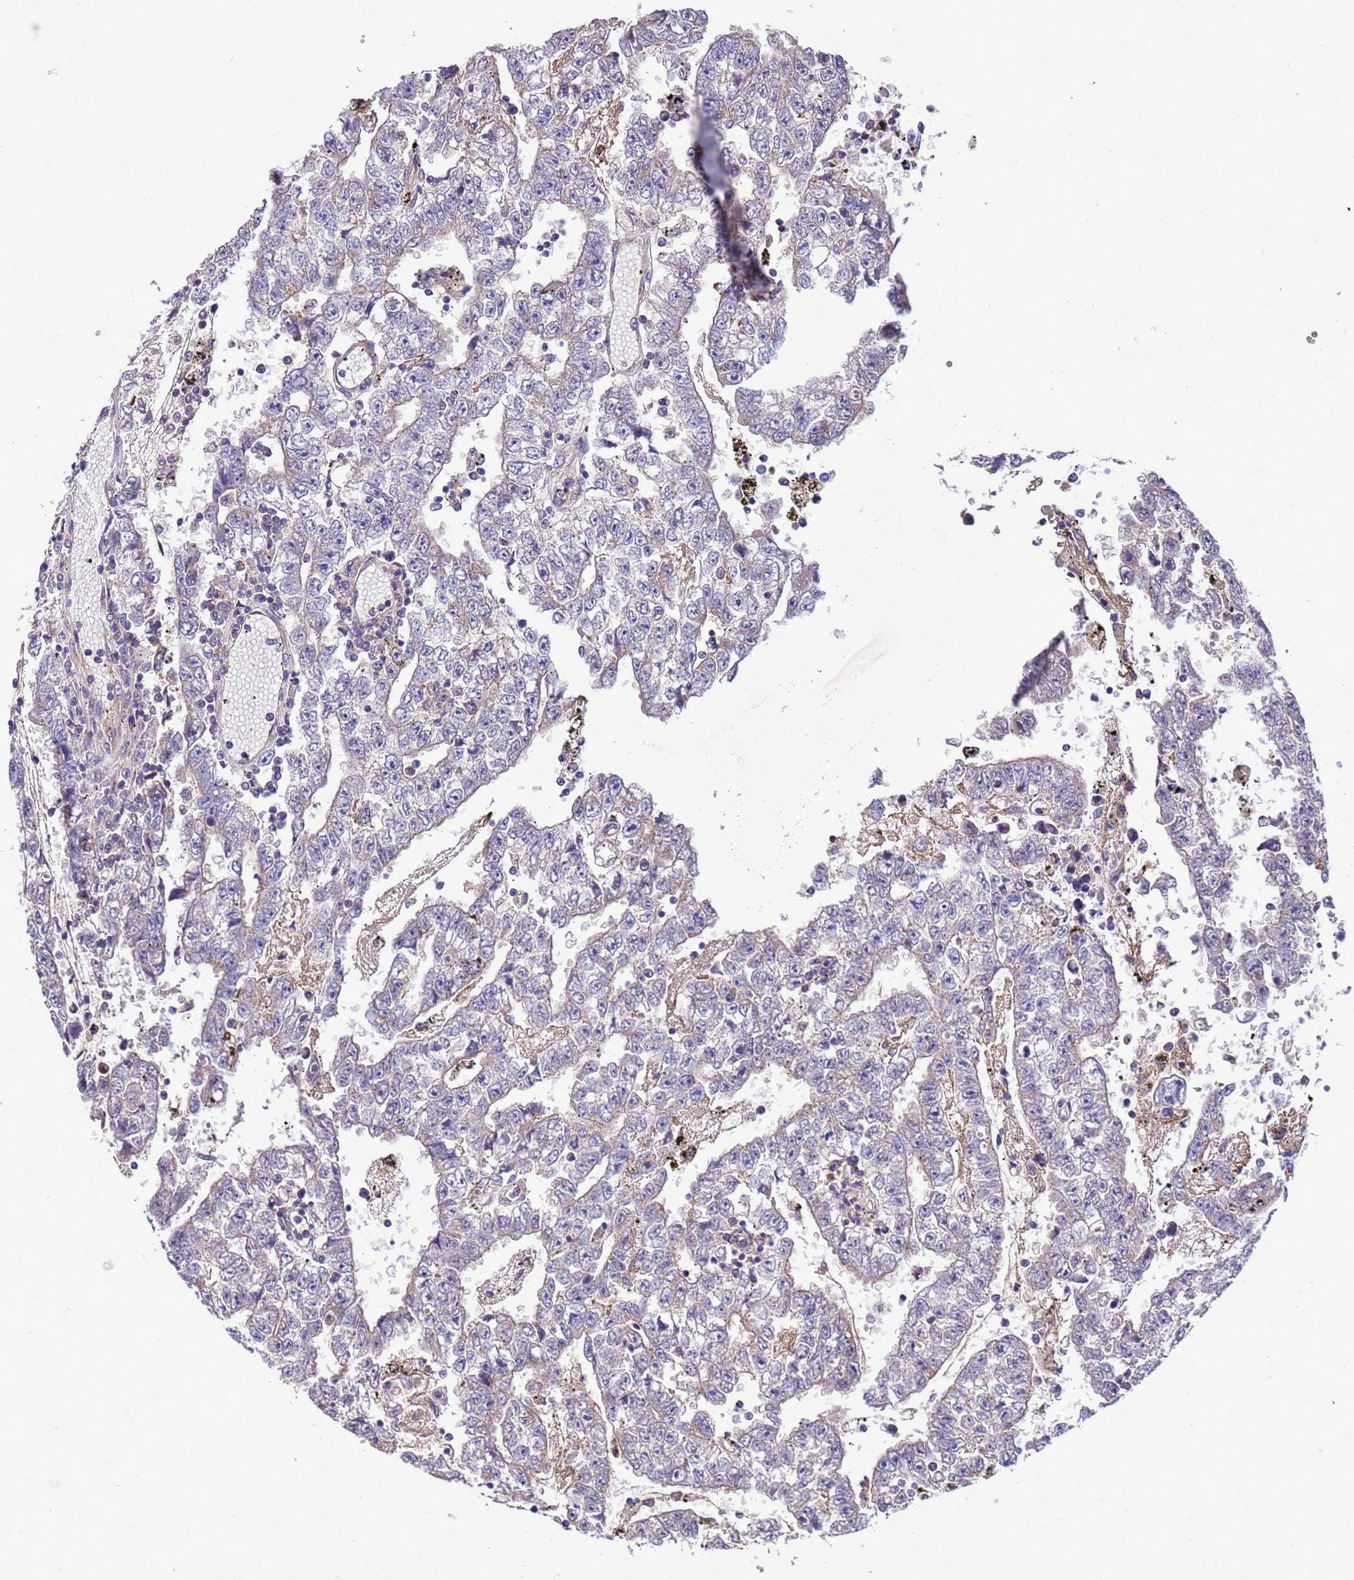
{"staining": {"intensity": "weak", "quantity": "<25%", "location": "cytoplasmic/membranous"}, "tissue": "testis cancer", "cell_type": "Tumor cells", "image_type": "cancer", "snomed": [{"axis": "morphology", "description": "Carcinoma, Embryonal, NOS"}, {"axis": "topography", "description": "Testis"}], "caption": "DAB immunohistochemical staining of human testis embryonal carcinoma shows no significant staining in tumor cells.", "gene": "RABEP2", "patient": {"sex": "male", "age": 25}}